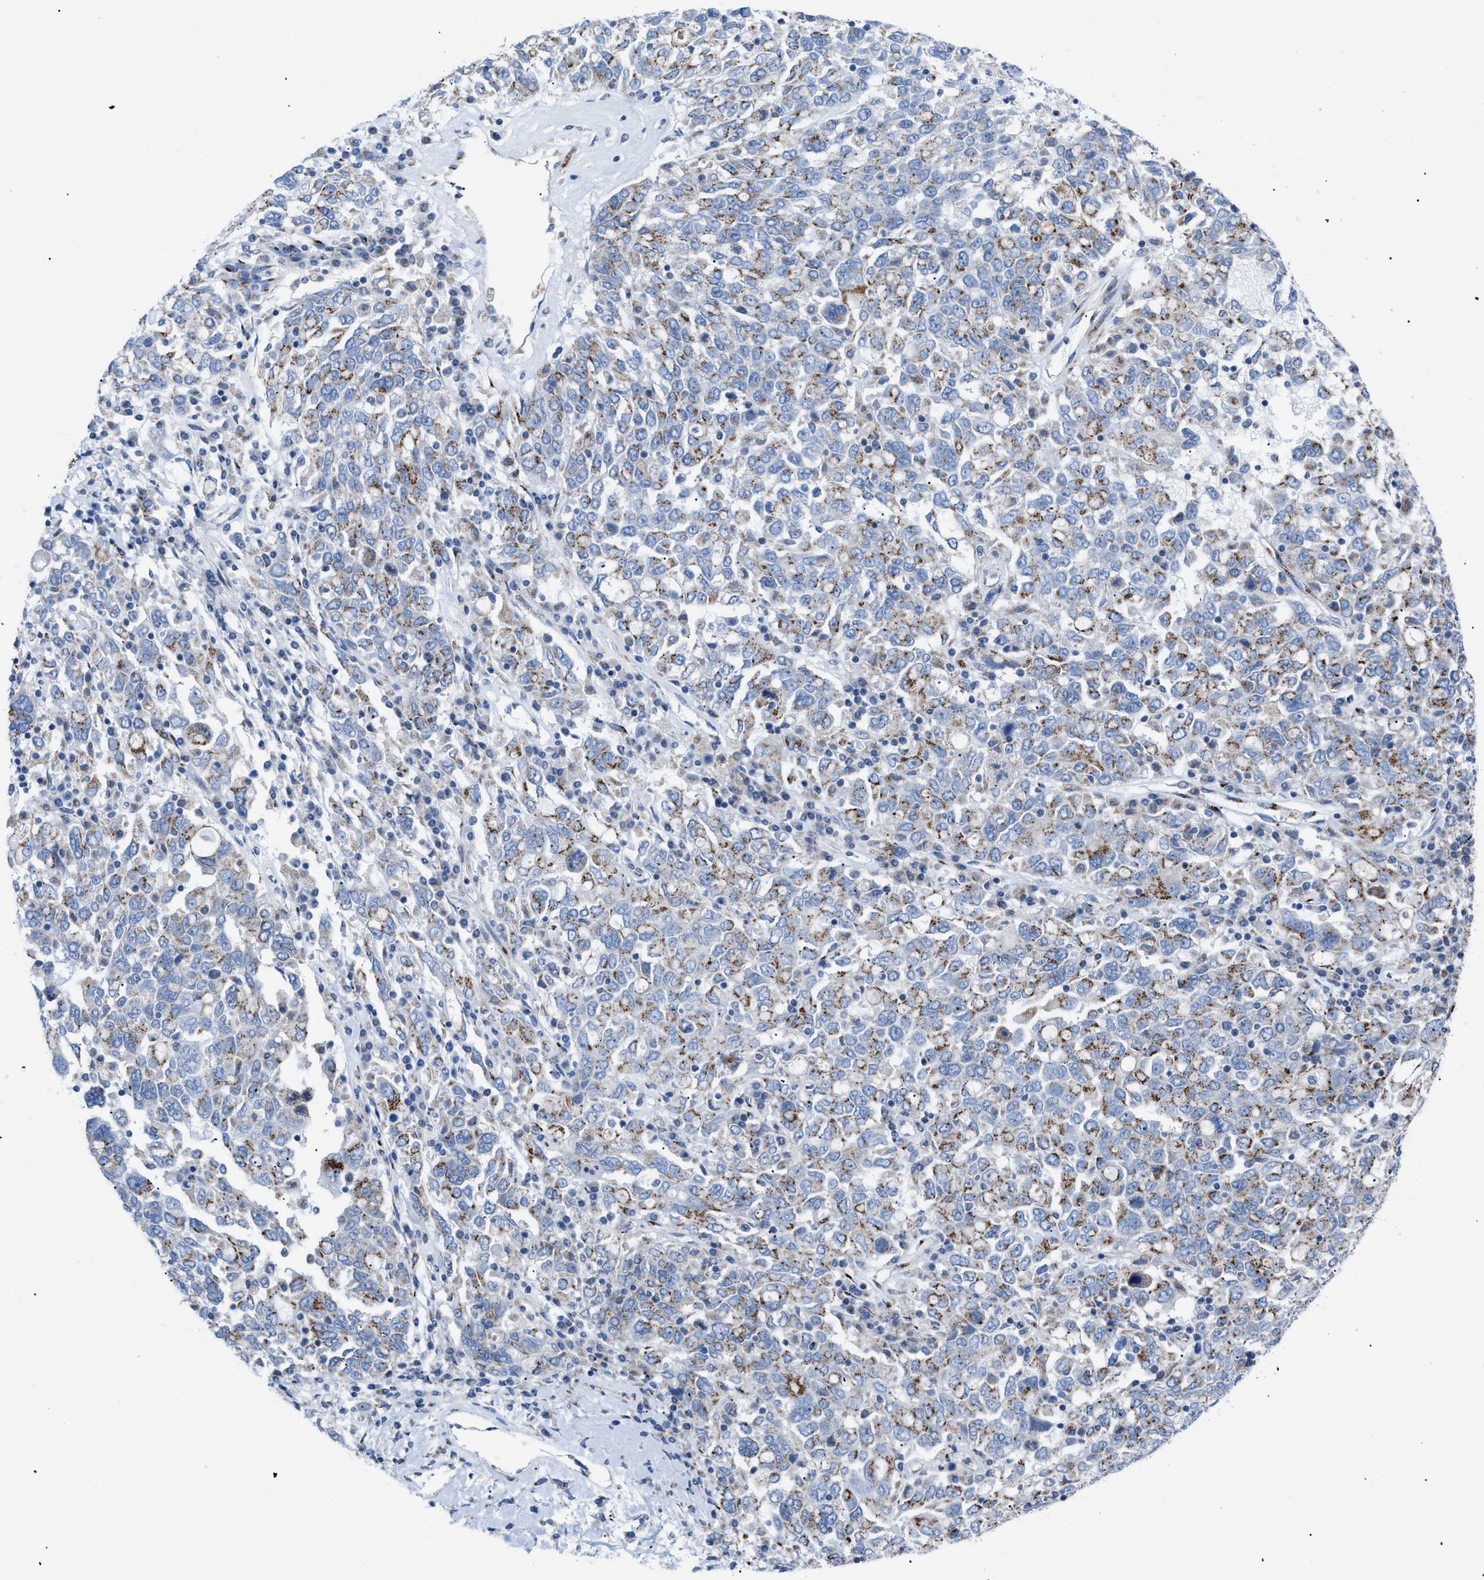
{"staining": {"intensity": "moderate", "quantity": ">75%", "location": "cytoplasmic/membranous"}, "tissue": "ovarian cancer", "cell_type": "Tumor cells", "image_type": "cancer", "snomed": [{"axis": "morphology", "description": "Carcinoma, endometroid"}, {"axis": "topography", "description": "Ovary"}], "caption": "Tumor cells show medium levels of moderate cytoplasmic/membranous staining in about >75% of cells in ovarian cancer. (brown staining indicates protein expression, while blue staining denotes nuclei).", "gene": "TMEM17", "patient": {"sex": "female", "age": 62}}